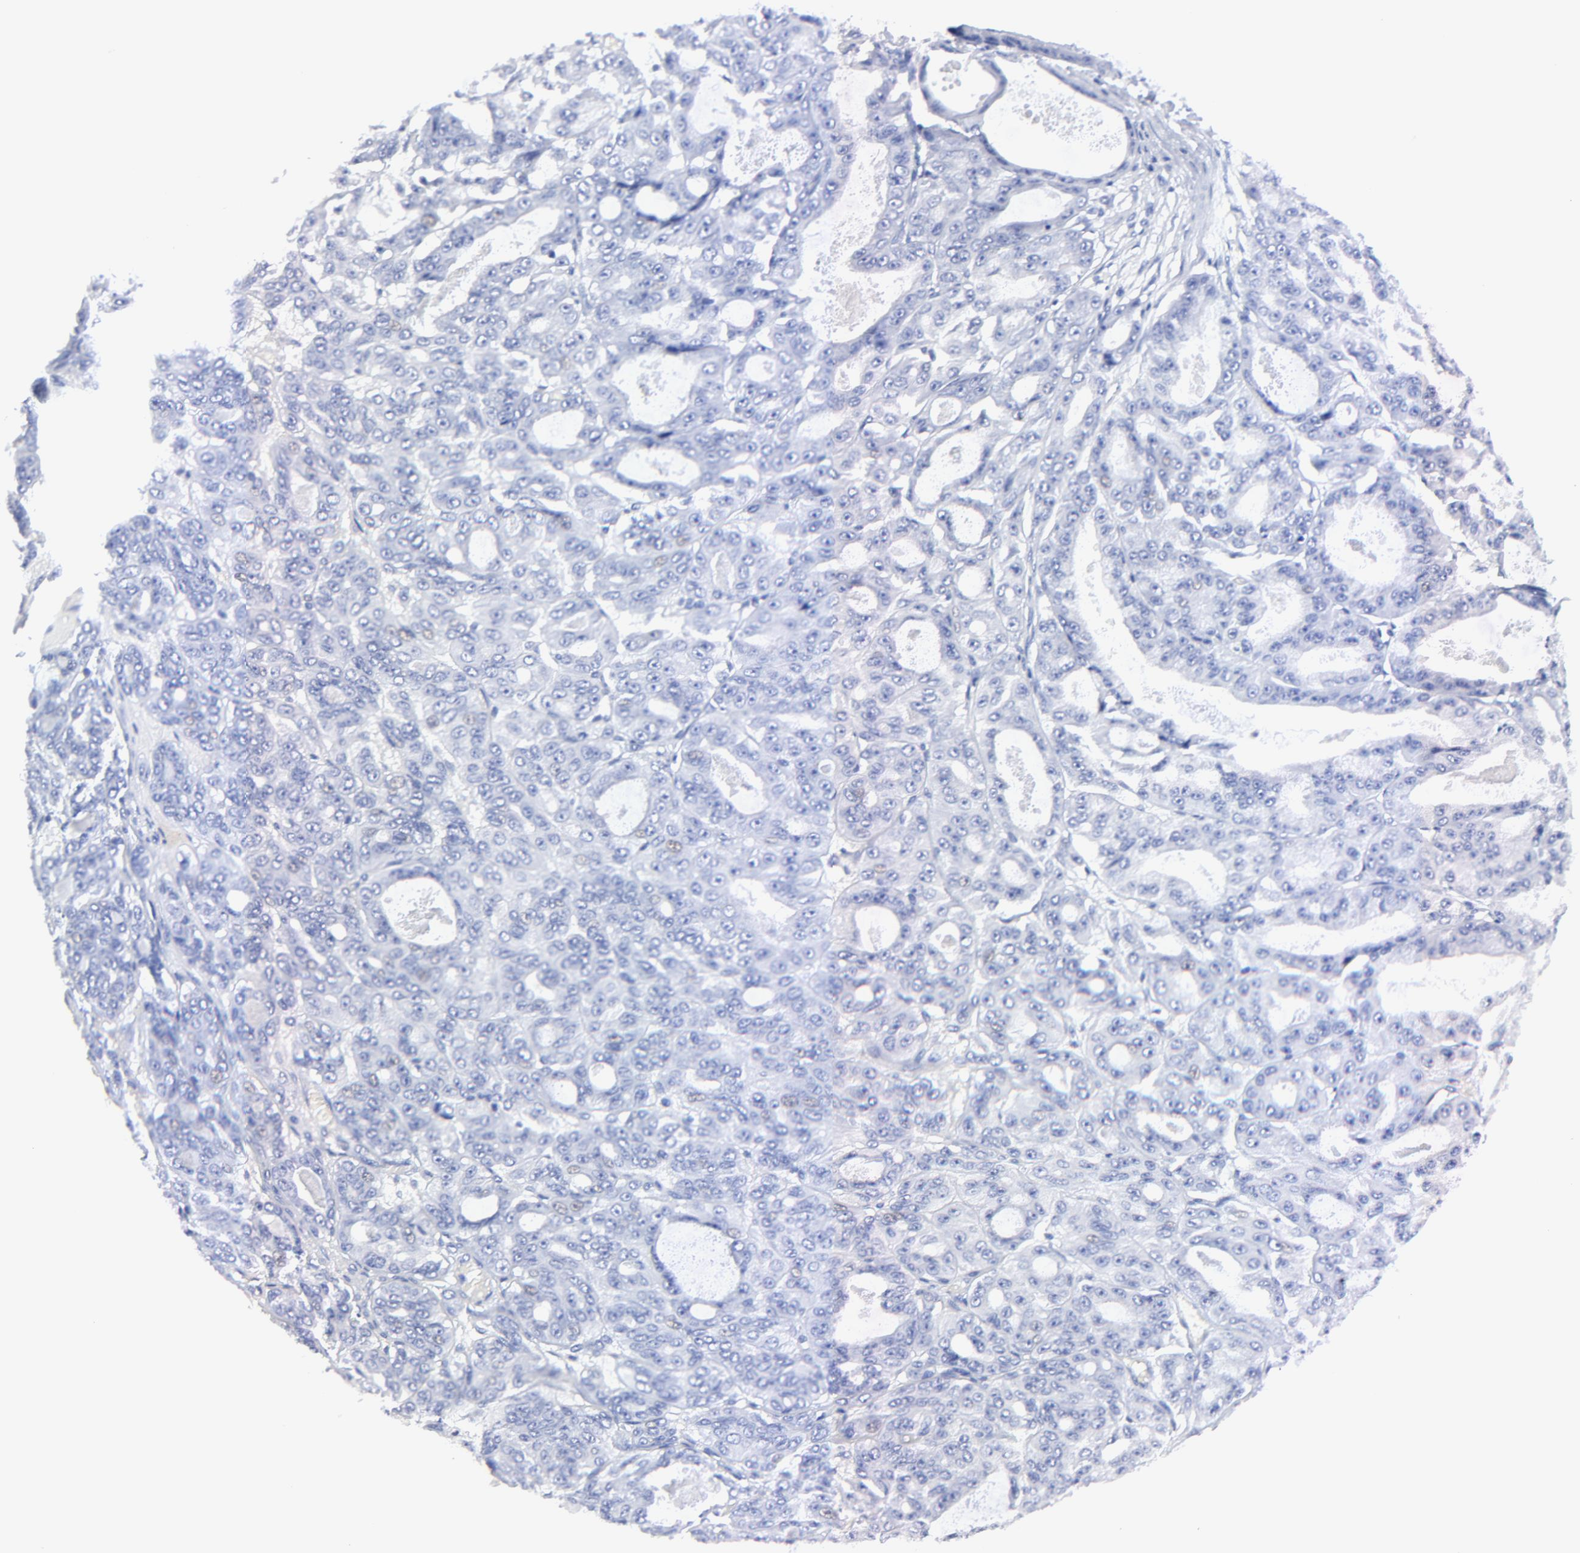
{"staining": {"intensity": "negative", "quantity": "none", "location": "none"}, "tissue": "ovarian cancer", "cell_type": "Tumor cells", "image_type": "cancer", "snomed": [{"axis": "morphology", "description": "Carcinoma, endometroid"}, {"axis": "topography", "description": "Ovary"}], "caption": "A photomicrograph of ovarian endometroid carcinoma stained for a protein exhibits no brown staining in tumor cells. (DAB immunohistochemistry with hematoxylin counter stain).", "gene": "HORMAD2", "patient": {"sex": "female", "age": 61}}